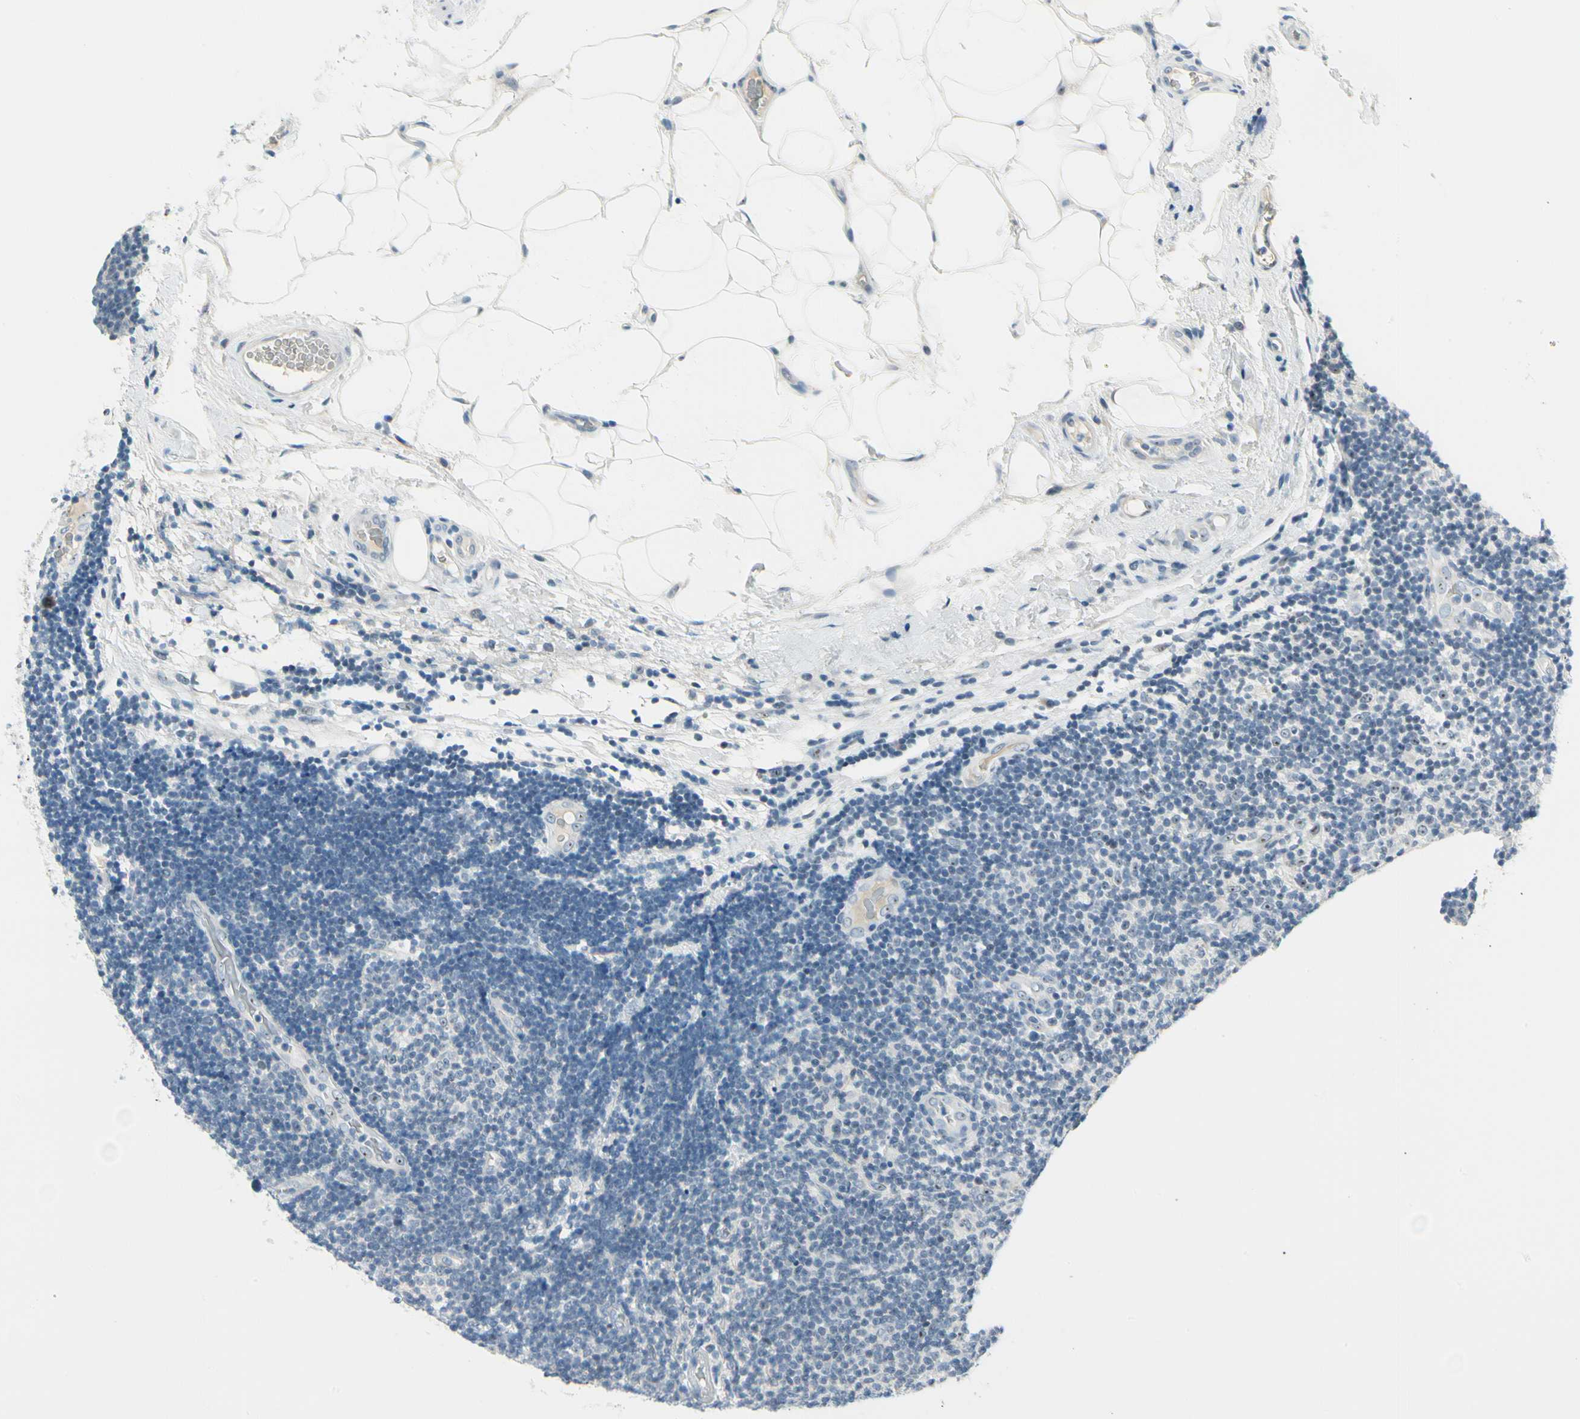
{"staining": {"intensity": "negative", "quantity": "none", "location": "none"}, "tissue": "lymphoma", "cell_type": "Tumor cells", "image_type": "cancer", "snomed": [{"axis": "morphology", "description": "Malignant lymphoma, non-Hodgkin's type, Low grade"}, {"axis": "topography", "description": "Lymph node"}], "caption": "The immunohistochemistry micrograph has no significant staining in tumor cells of malignant lymphoma, non-Hodgkin's type (low-grade) tissue. Nuclei are stained in blue.", "gene": "ZSCAN1", "patient": {"sex": "male", "age": 83}}